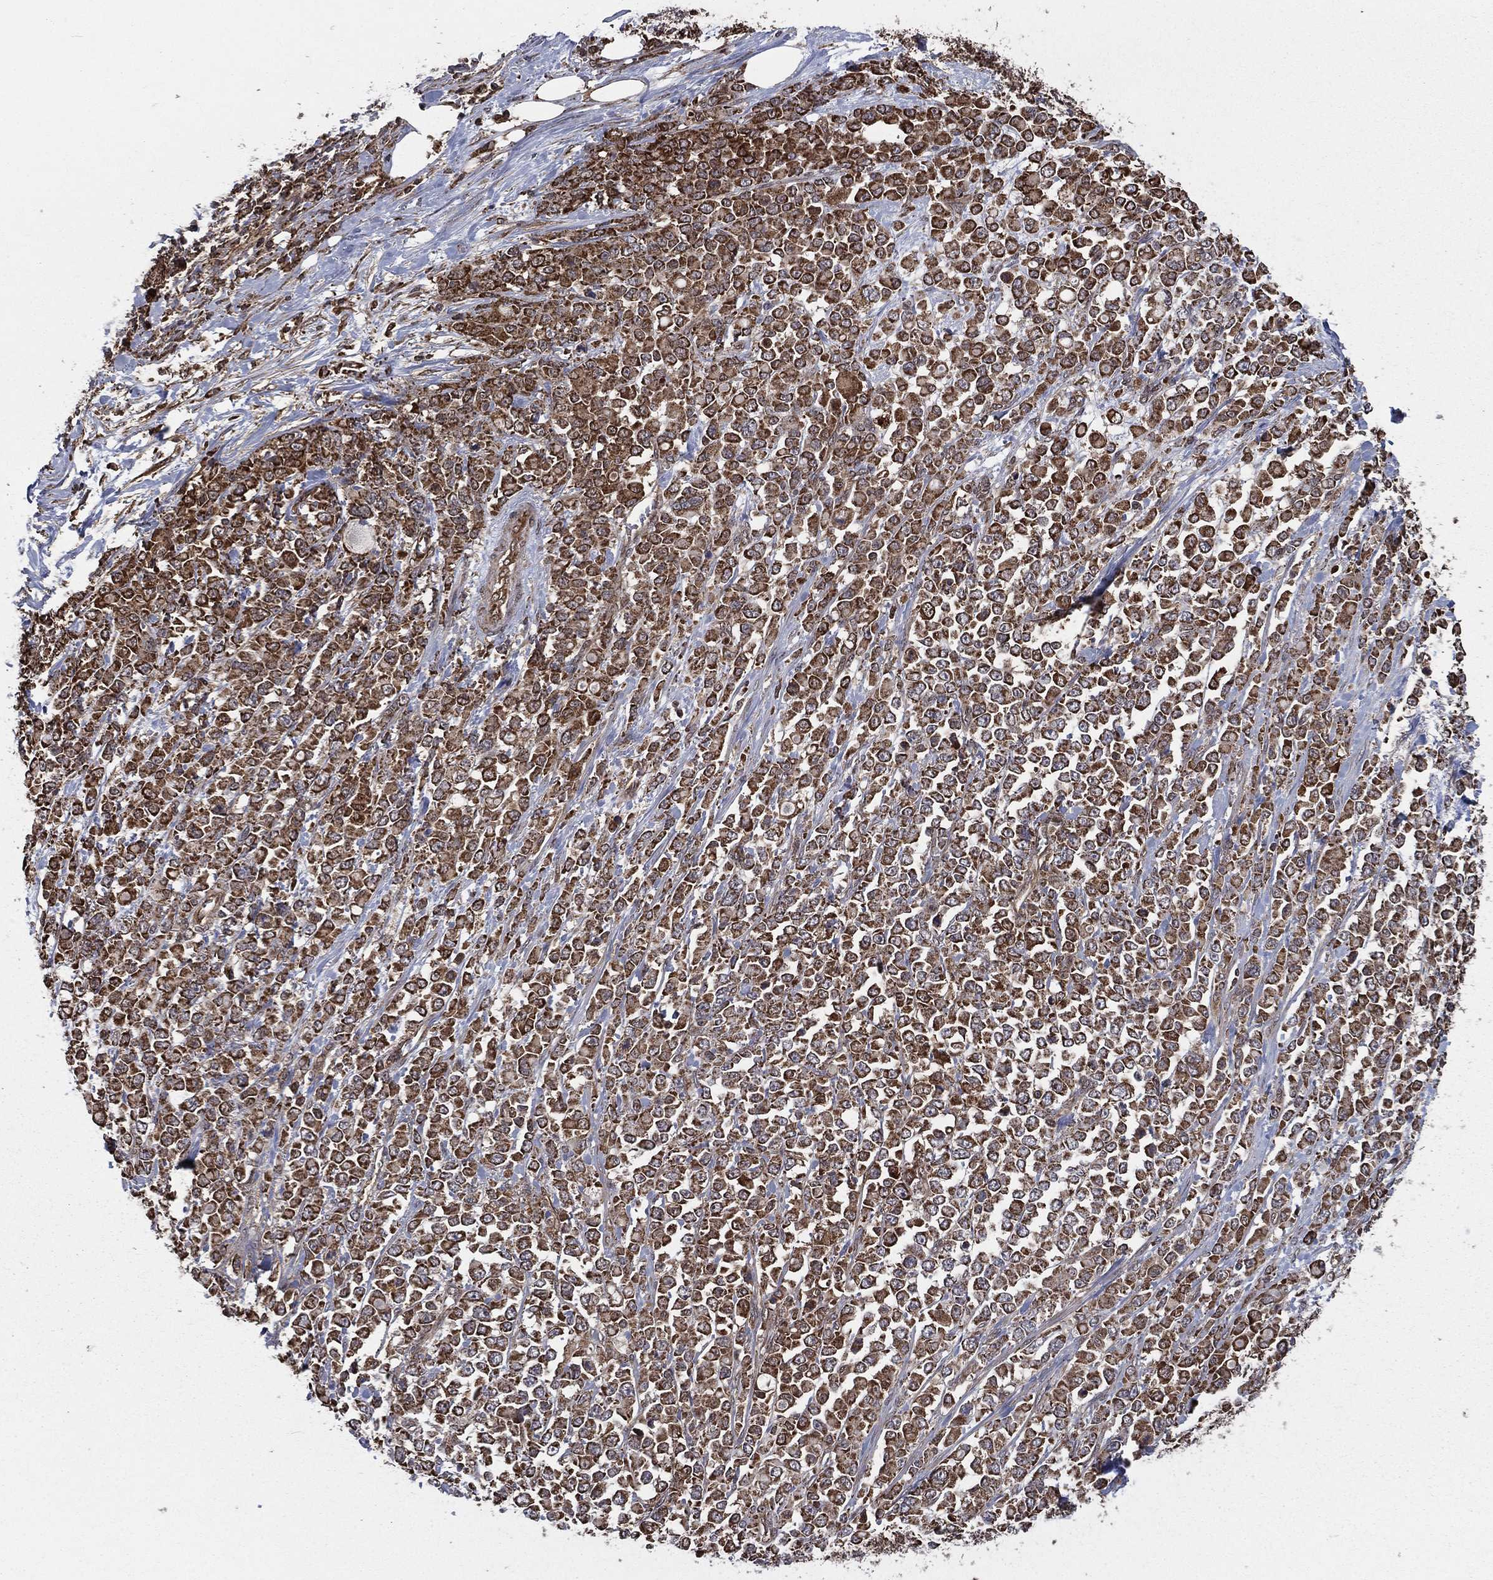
{"staining": {"intensity": "moderate", "quantity": ">75%", "location": "cytoplasmic/membranous"}, "tissue": "stomach cancer", "cell_type": "Tumor cells", "image_type": "cancer", "snomed": [{"axis": "morphology", "description": "Adenocarcinoma, NOS"}, {"axis": "topography", "description": "Stomach"}], "caption": "A histopathology image showing moderate cytoplasmic/membranous positivity in approximately >75% of tumor cells in stomach cancer (adenocarcinoma), as visualized by brown immunohistochemical staining.", "gene": "RIGI", "patient": {"sex": "female", "age": 76}}